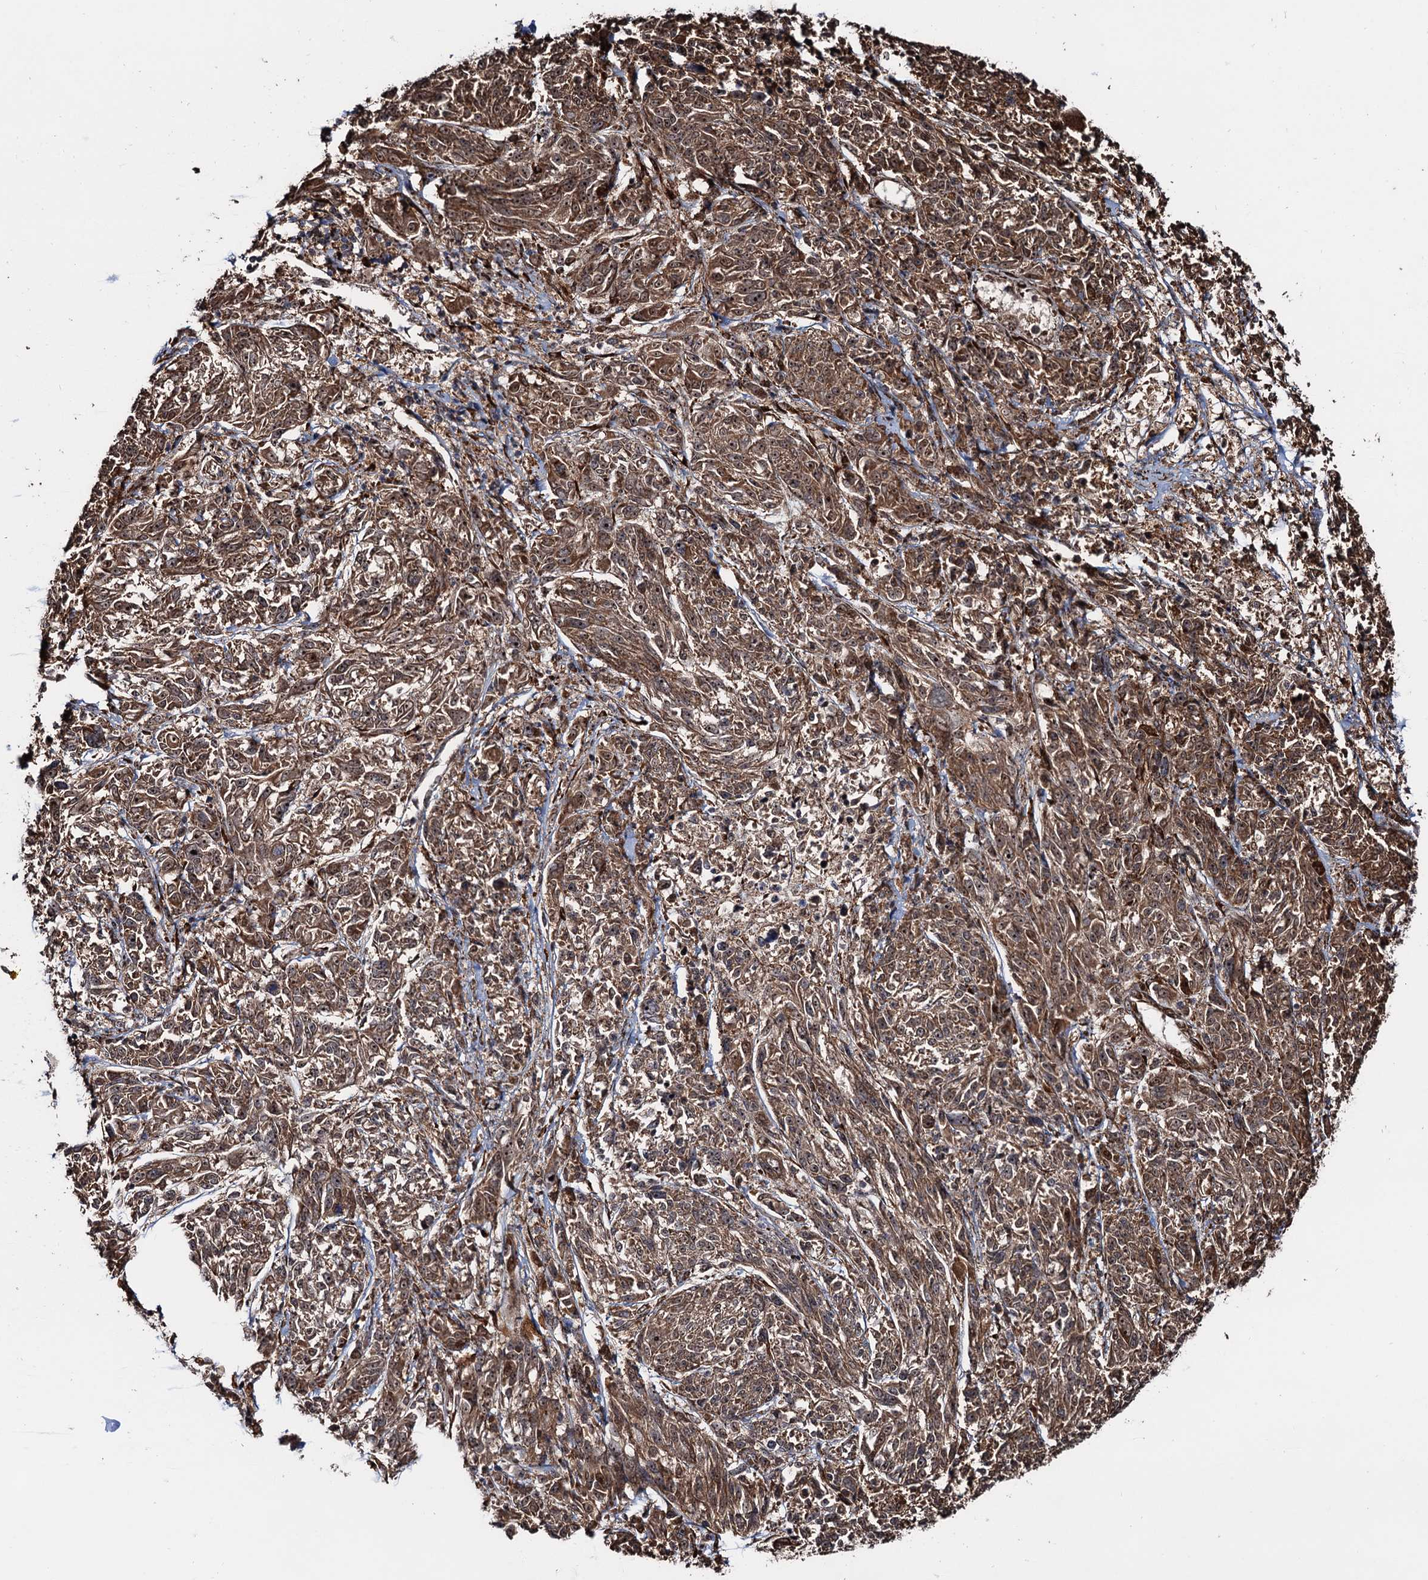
{"staining": {"intensity": "moderate", "quantity": ">75%", "location": "cytoplasmic/membranous,nuclear"}, "tissue": "melanoma", "cell_type": "Tumor cells", "image_type": "cancer", "snomed": [{"axis": "morphology", "description": "Malignant melanoma, NOS"}, {"axis": "topography", "description": "Skin"}], "caption": "A brown stain labels moderate cytoplasmic/membranous and nuclear positivity of a protein in malignant melanoma tumor cells. (Stains: DAB (3,3'-diaminobenzidine) in brown, nuclei in blue, Microscopy: brightfield microscopy at high magnification).", "gene": "SNRNP25", "patient": {"sex": "male", "age": 53}}